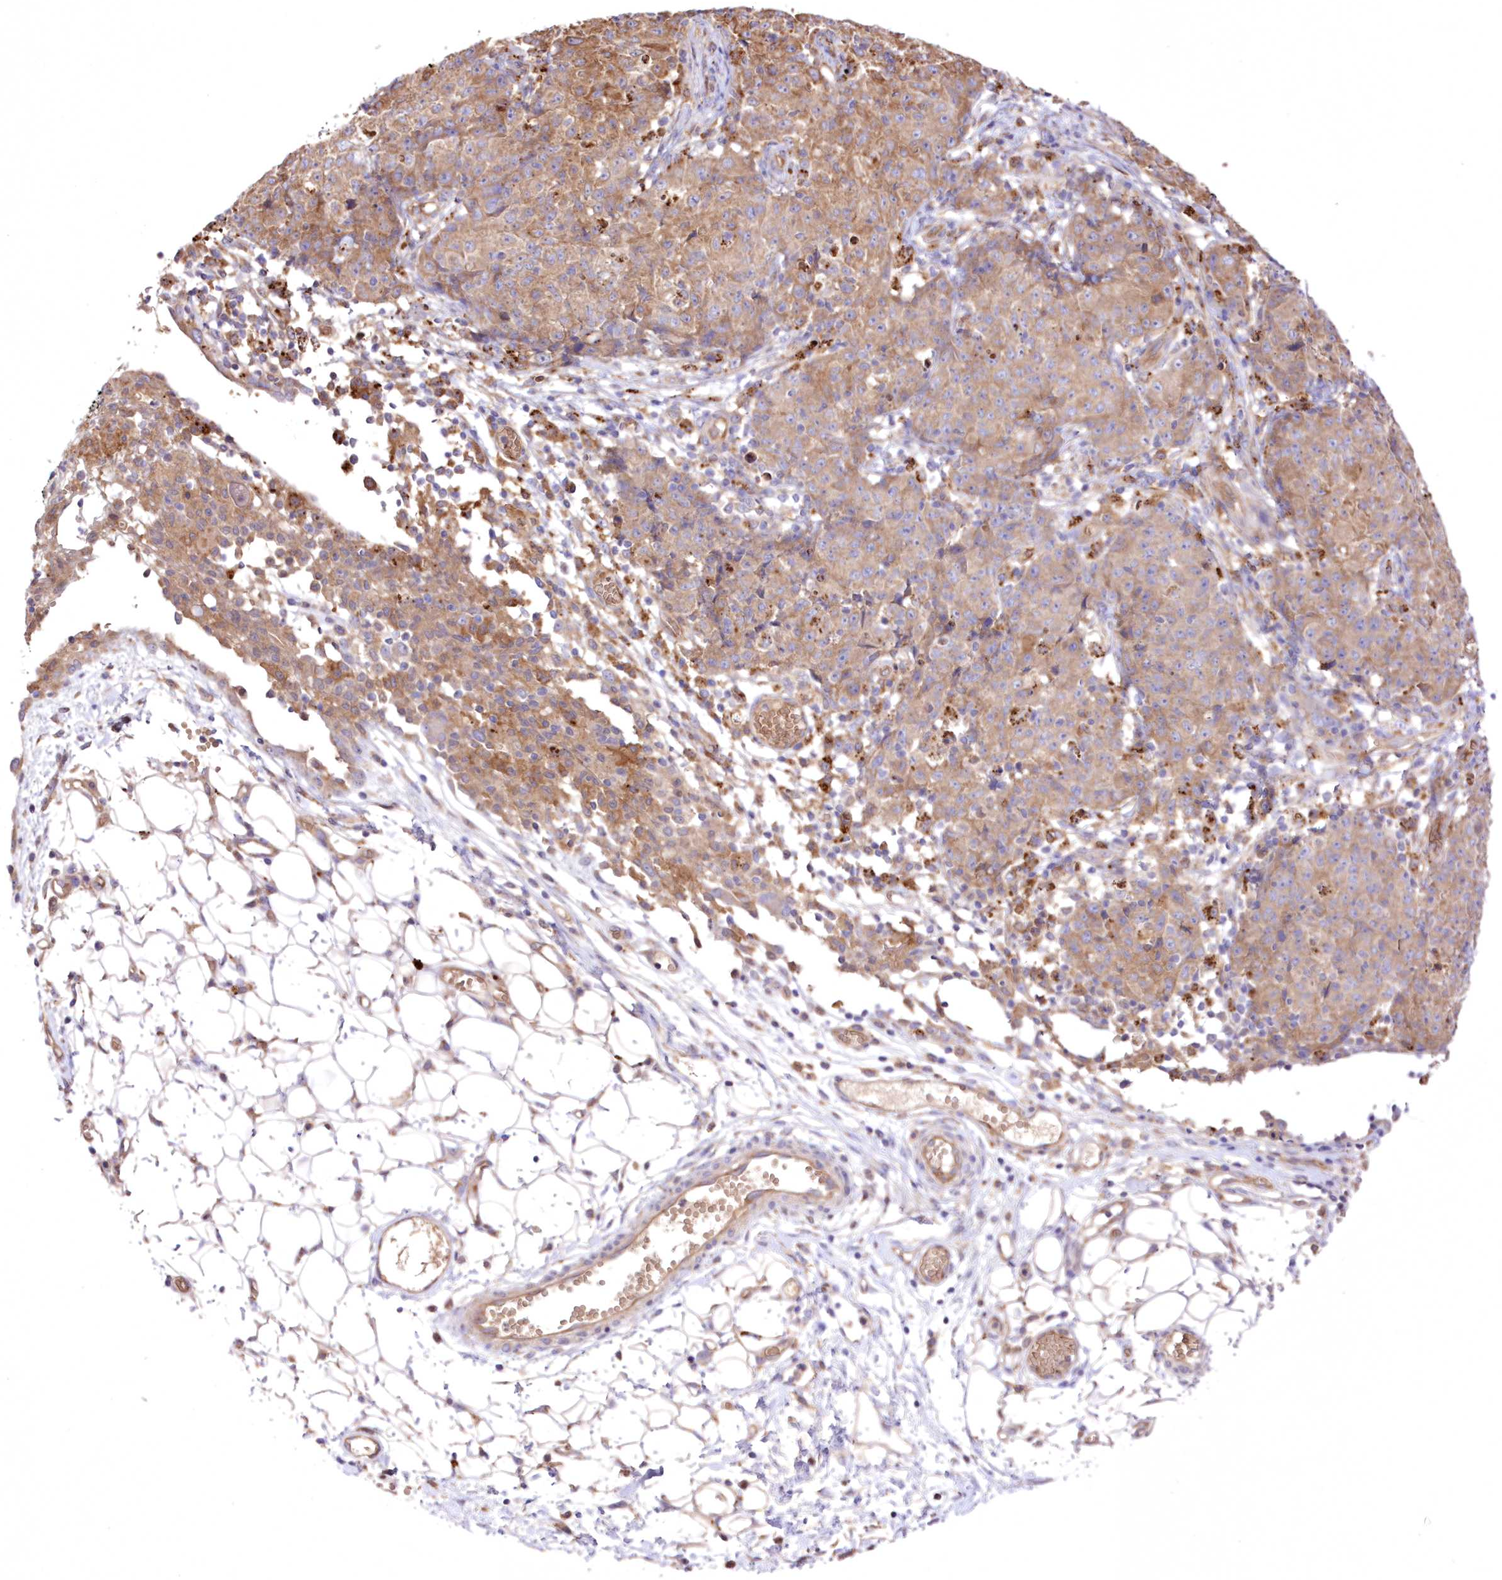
{"staining": {"intensity": "moderate", "quantity": ">75%", "location": "cytoplasmic/membranous"}, "tissue": "ovarian cancer", "cell_type": "Tumor cells", "image_type": "cancer", "snomed": [{"axis": "morphology", "description": "Carcinoma, endometroid"}, {"axis": "topography", "description": "Ovary"}], "caption": "IHC of human endometroid carcinoma (ovarian) displays medium levels of moderate cytoplasmic/membranous staining in approximately >75% of tumor cells. Using DAB (3,3'-diaminobenzidine) (brown) and hematoxylin (blue) stains, captured at high magnification using brightfield microscopy.", "gene": "FCHO2", "patient": {"sex": "female", "age": 42}}